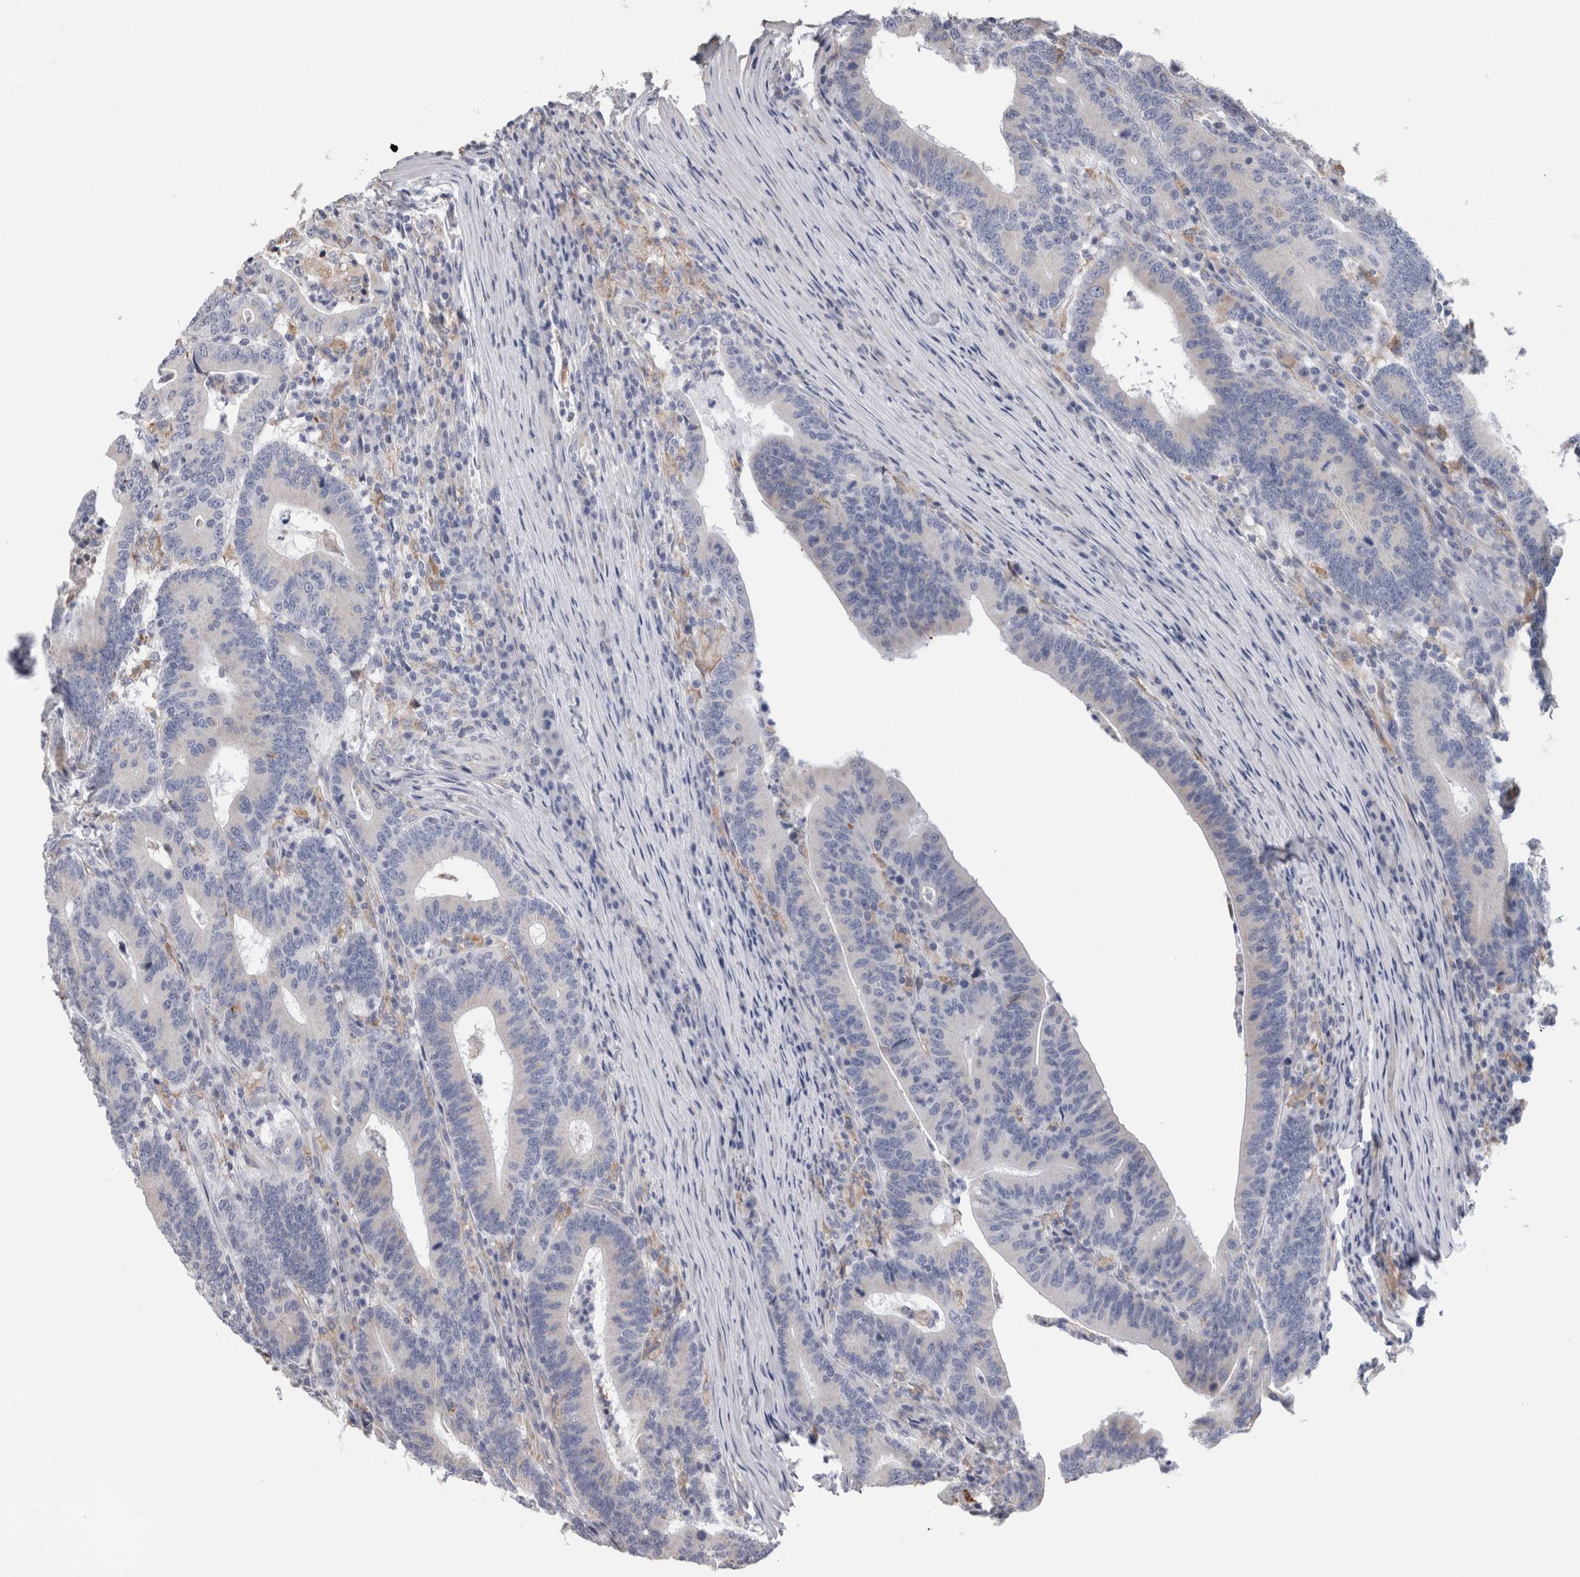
{"staining": {"intensity": "negative", "quantity": "none", "location": "none"}, "tissue": "colorectal cancer", "cell_type": "Tumor cells", "image_type": "cancer", "snomed": [{"axis": "morphology", "description": "Adenocarcinoma, NOS"}, {"axis": "topography", "description": "Colon"}], "caption": "Immunohistochemical staining of colorectal cancer (adenocarcinoma) exhibits no significant staining in tumor cells.", "gene": "GDAP1", "patient": {"sex": "female", "age": 66}}